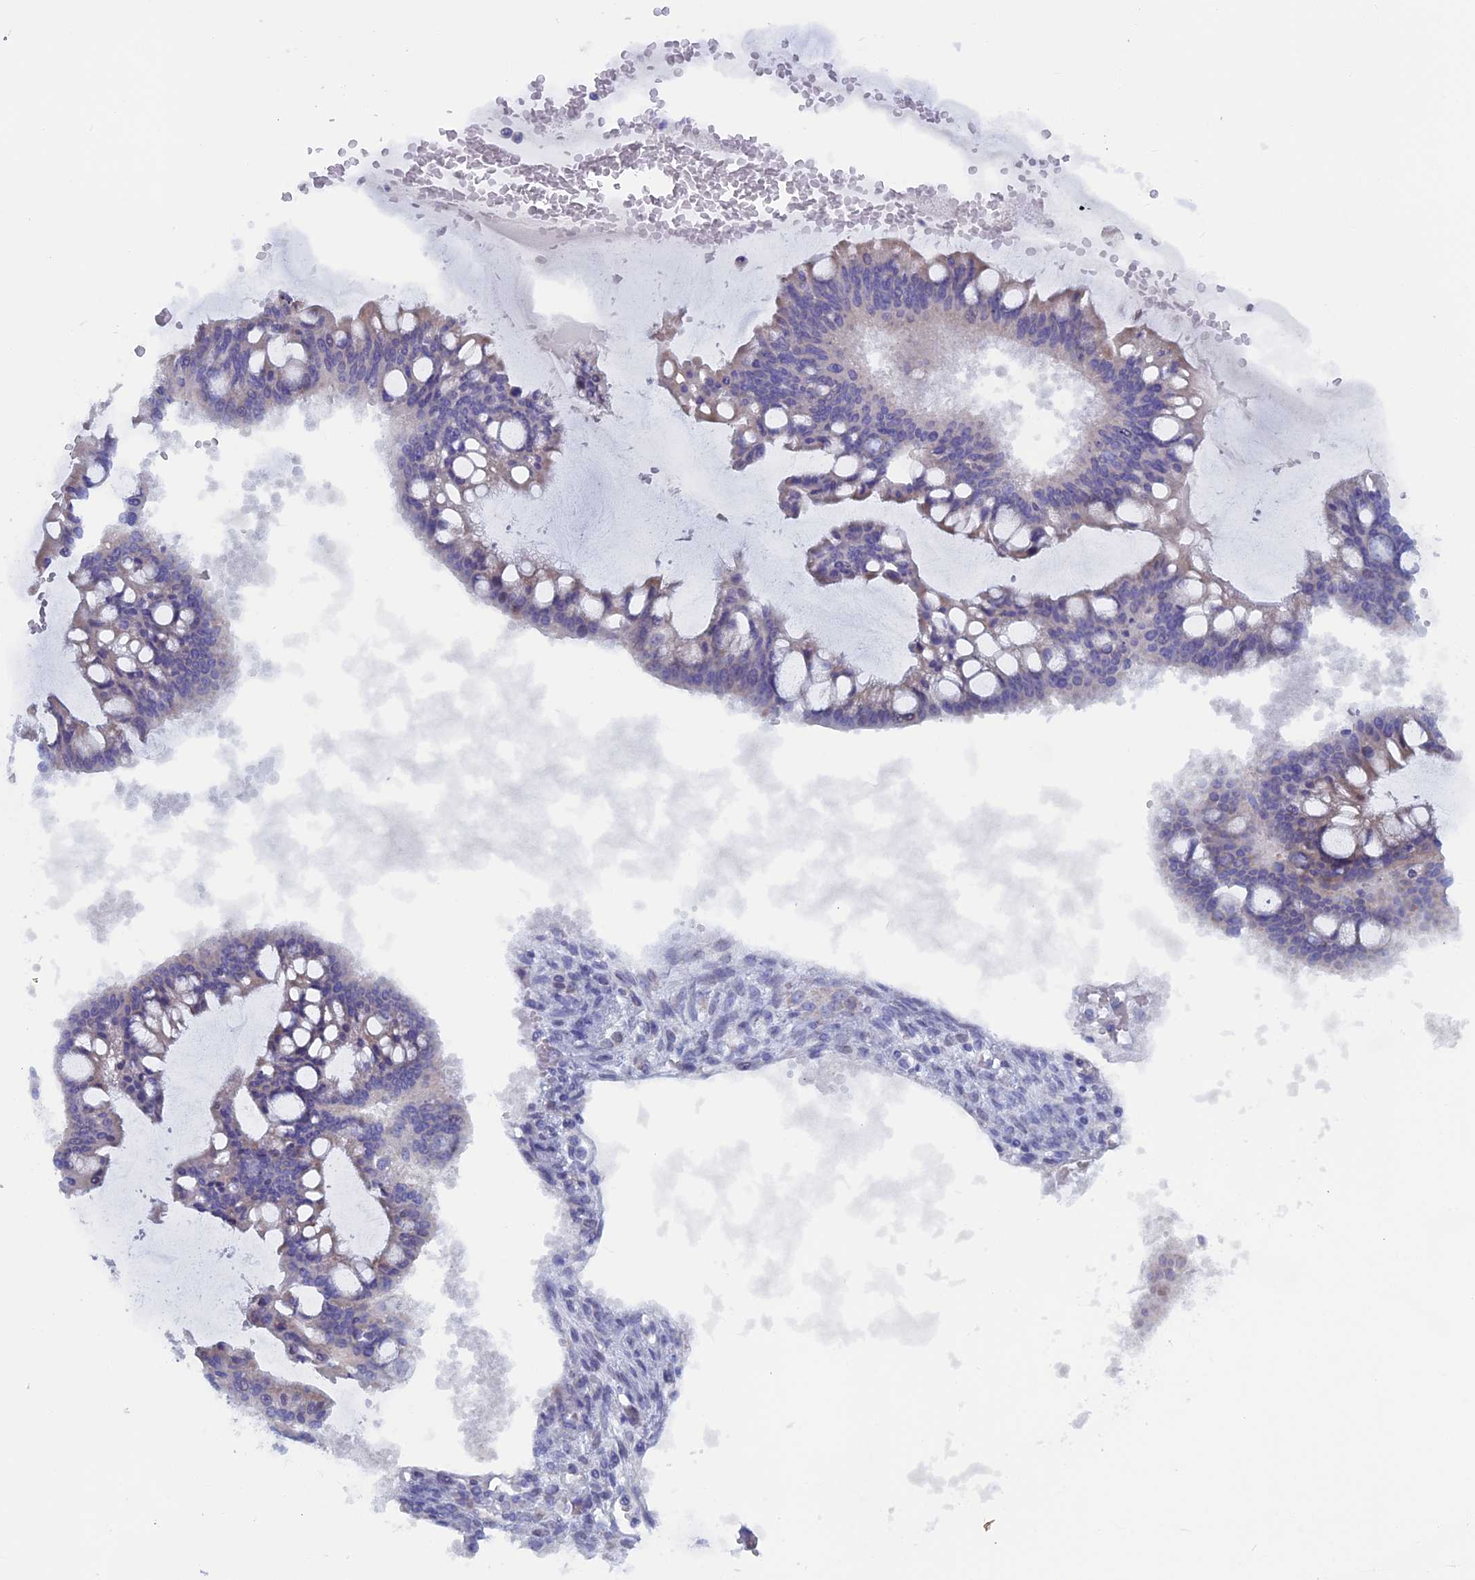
{"staining": {"intensity": "negative", "quantity": "none", "location": "none"}, "tissue": "ovarian cancer", "cell_type": "Tumor cells", "image_type": "cancer", "snomed": [{"axis": "morphology", "description": "Cystadenocarcinoma, mucinous, NOS"}, {"axis": "topography", "description": "Ovary"}], "caption": "This micrograph is of ovarian cancer (mucinous cystadenocarcinoma) stained with immunohistochemistry to label a protein in brown with the nuclei are counter-stained blue. There is no staining in tumor cells. (Stains: DAB IHC with hematoxylin counter stain, Microscopy: brightfield microscopy at high magnification).", "gene": "NIBAN3", "patient": {"sex": "female", "age": 73}}